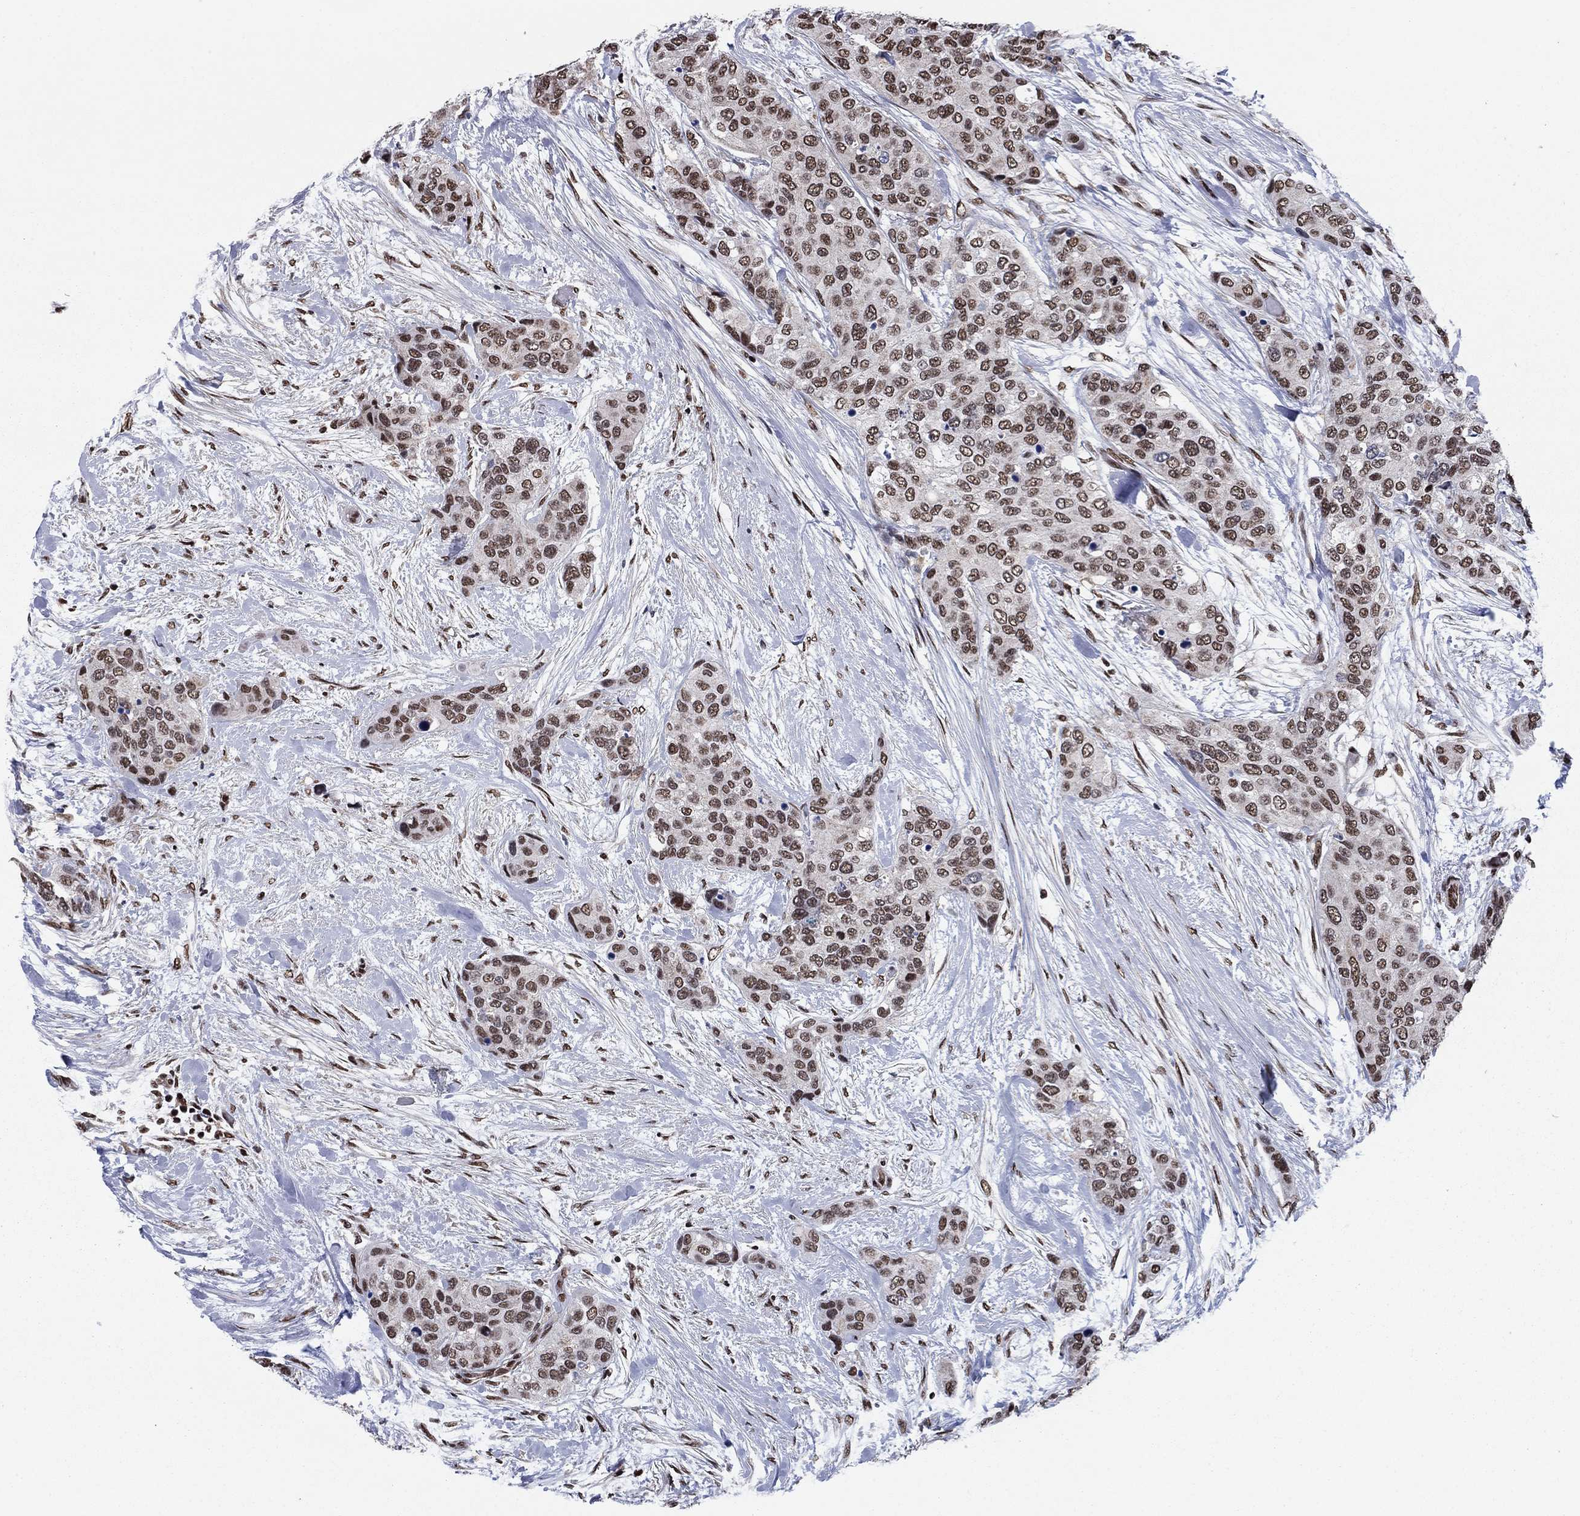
{"staining": {"intensity": "moderate", "quantity": ">75%", "location": "nuclear"}, "tissue": "urothelial cancer", "cell_type": "Tumor cells", "image_type": "cancer", "snomed": [{"axis": "morphology", "description": "Urothelial carcinoma, High grade"}, {"axis": "topography", "description": "Urinary bladder"}], "caption": "IHC (DAB (3,3'-diaminobenzidine)) staining of urothelial carcinoma (high-grade) exhibits moderate nuclear protein expression in approximately >75% of tumor cells.", "gene": "N4BP2", "patient": {"sex": "male", "age": 77}}